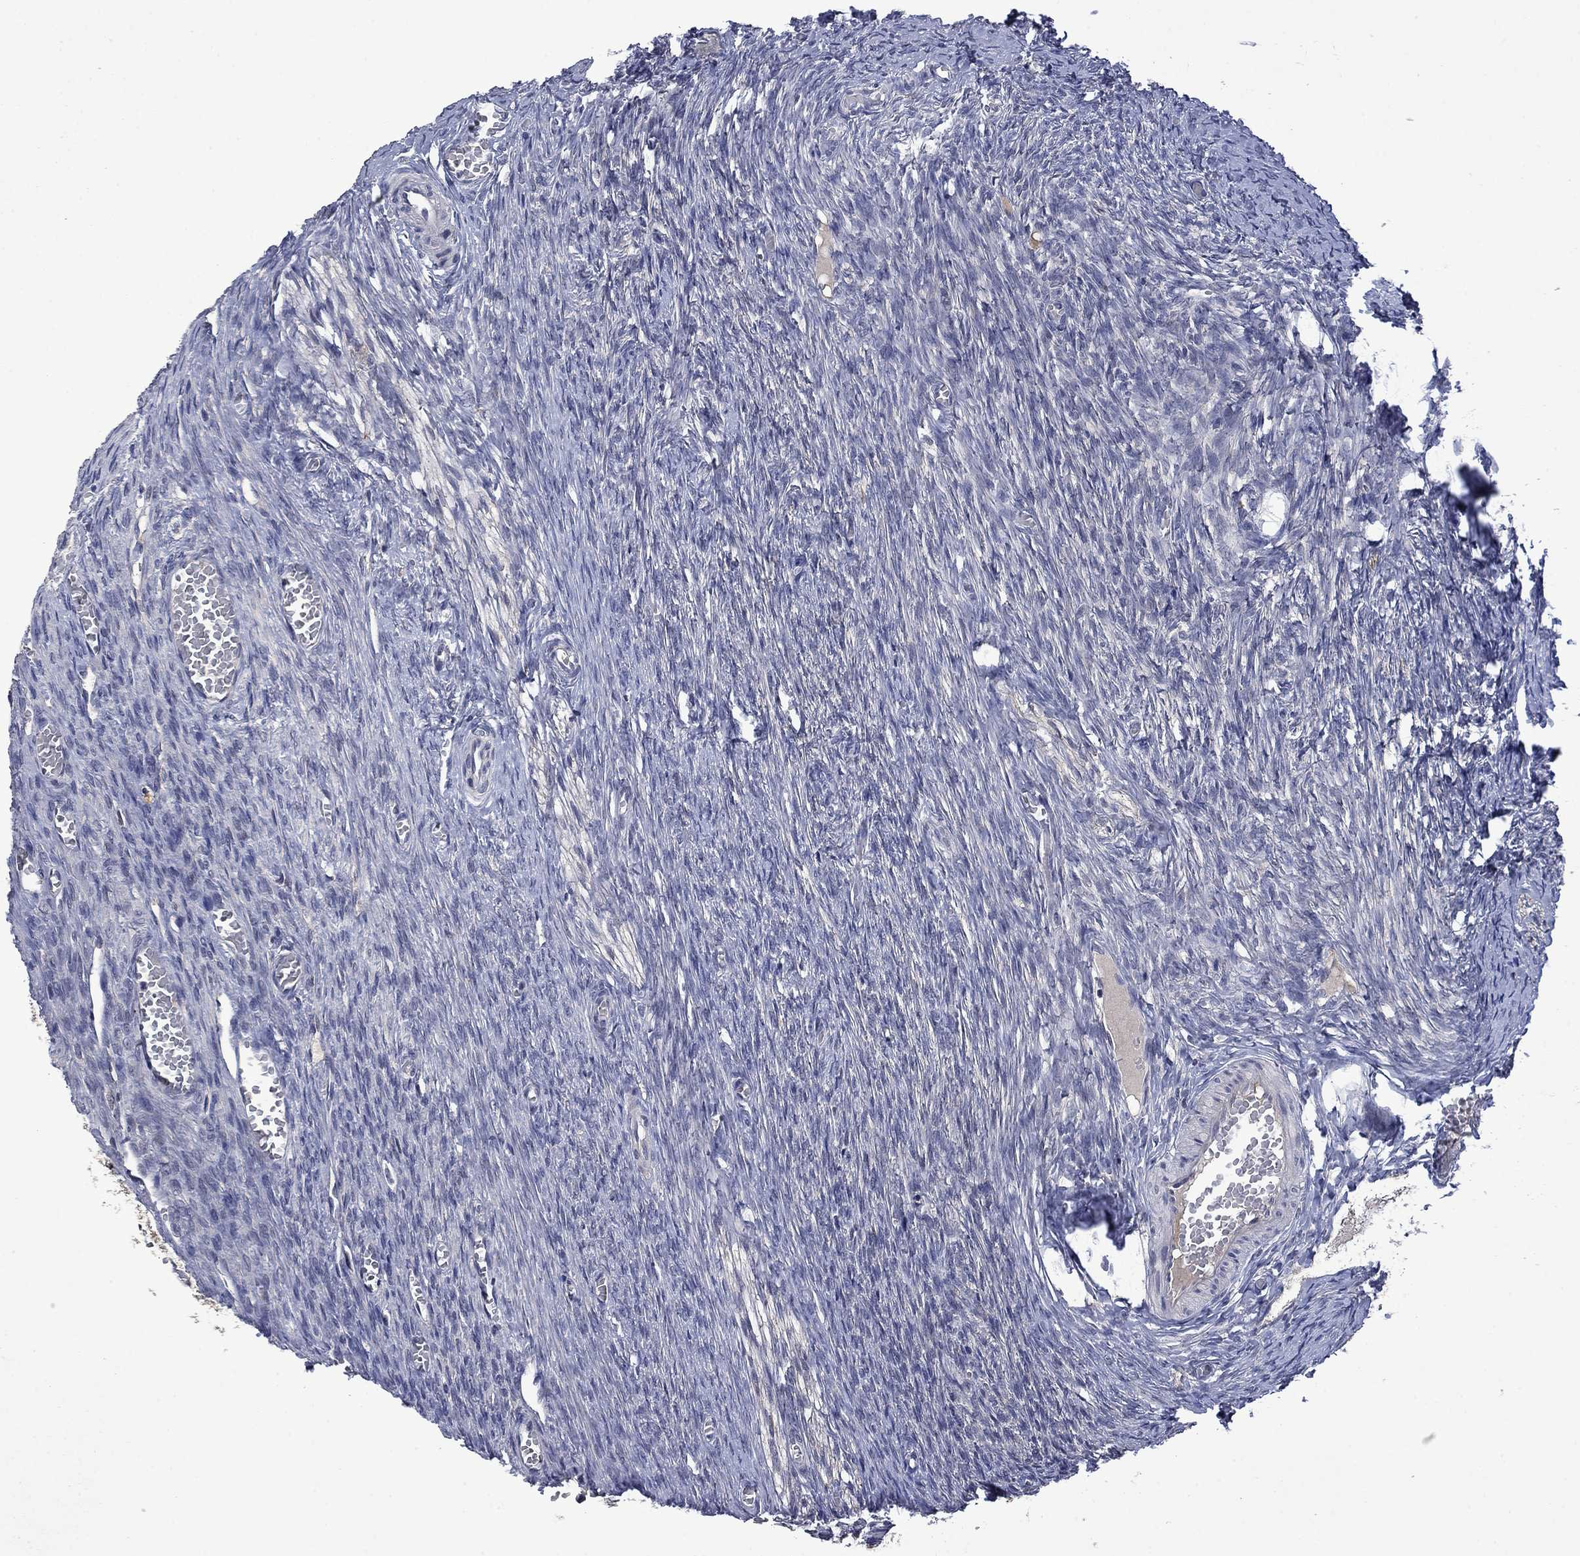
{"staining": {"intensity": "negative", "quantity": "none", "location": "none"}, "tissue": "ovary", "cell_type": "Follicle cells", "image_type": "normal", "snomed": [{"axis": "morphology", "description": "Normal tissue, NOS"}, {"axis": "topography", "description": "Ovary"}], "caption": "The micrograph exhibits no staining of follicle cells in unremarkable ovary.", "gene": "PHKA1", "patient": {"sex": "female", "age": 27}}